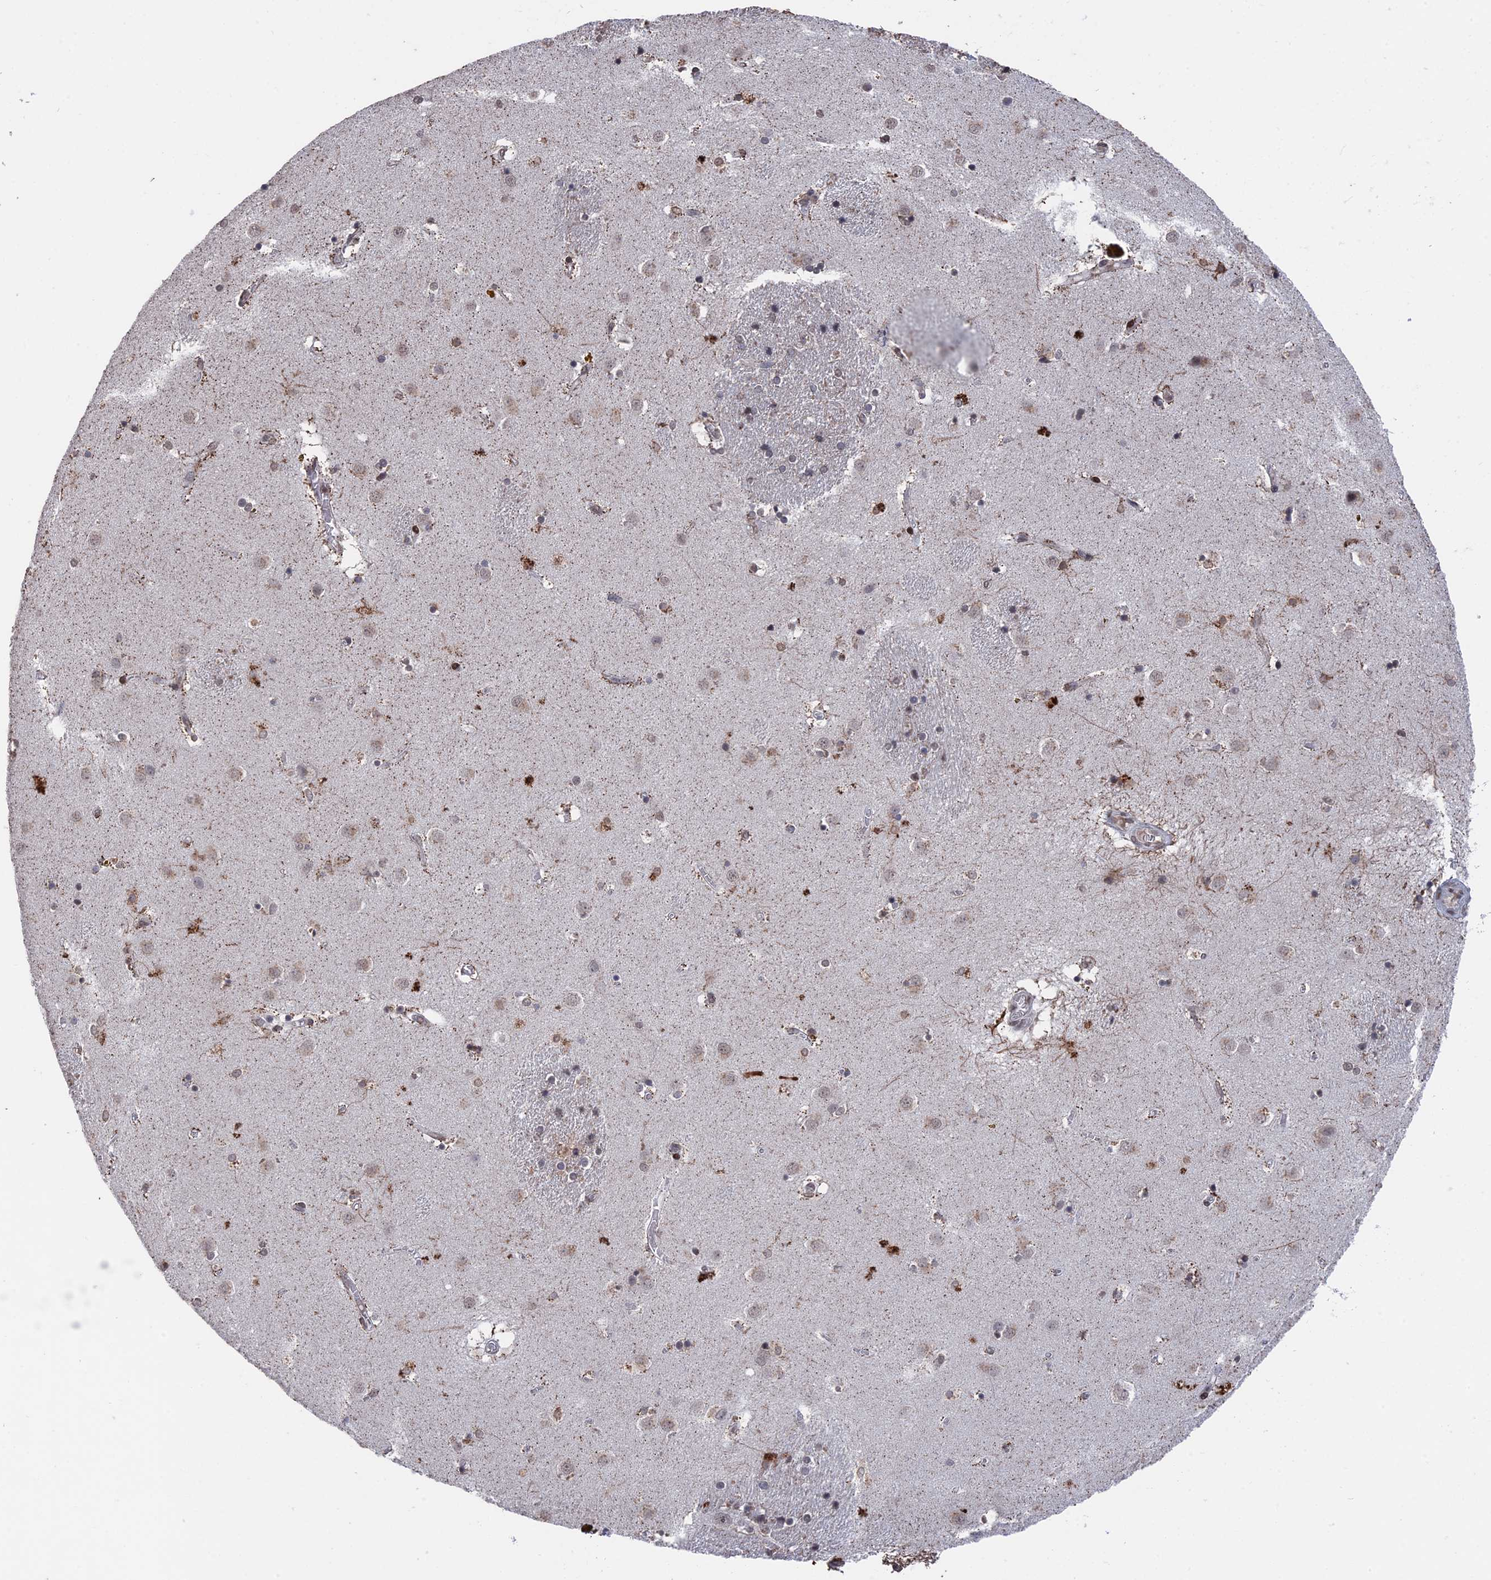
{"staining": {"intensity": "moderate", "quantity": "<25%", "location": "cytoplasmic/membranous,nuclear"}, "tissue": "caudate", "cell_type": "Glial cells", "image_type": "normal", "snomed": [{"axis": "morphology", "description": "Normal tissue, NOS"}, {"axis": "topography", "description": "Lateral ventricle wall"}], "caption": "Benign caudate was stained to show a protein in brown. There is low levels of moderate cytoplasmic/membranous,nuclear positivity in about <25% of glial cells. (DAB IHC, brown staining for protein, blue staining for nuclei).", "gene": "NR2C2AP", "patient": {"sex": "male", "age": 70}}